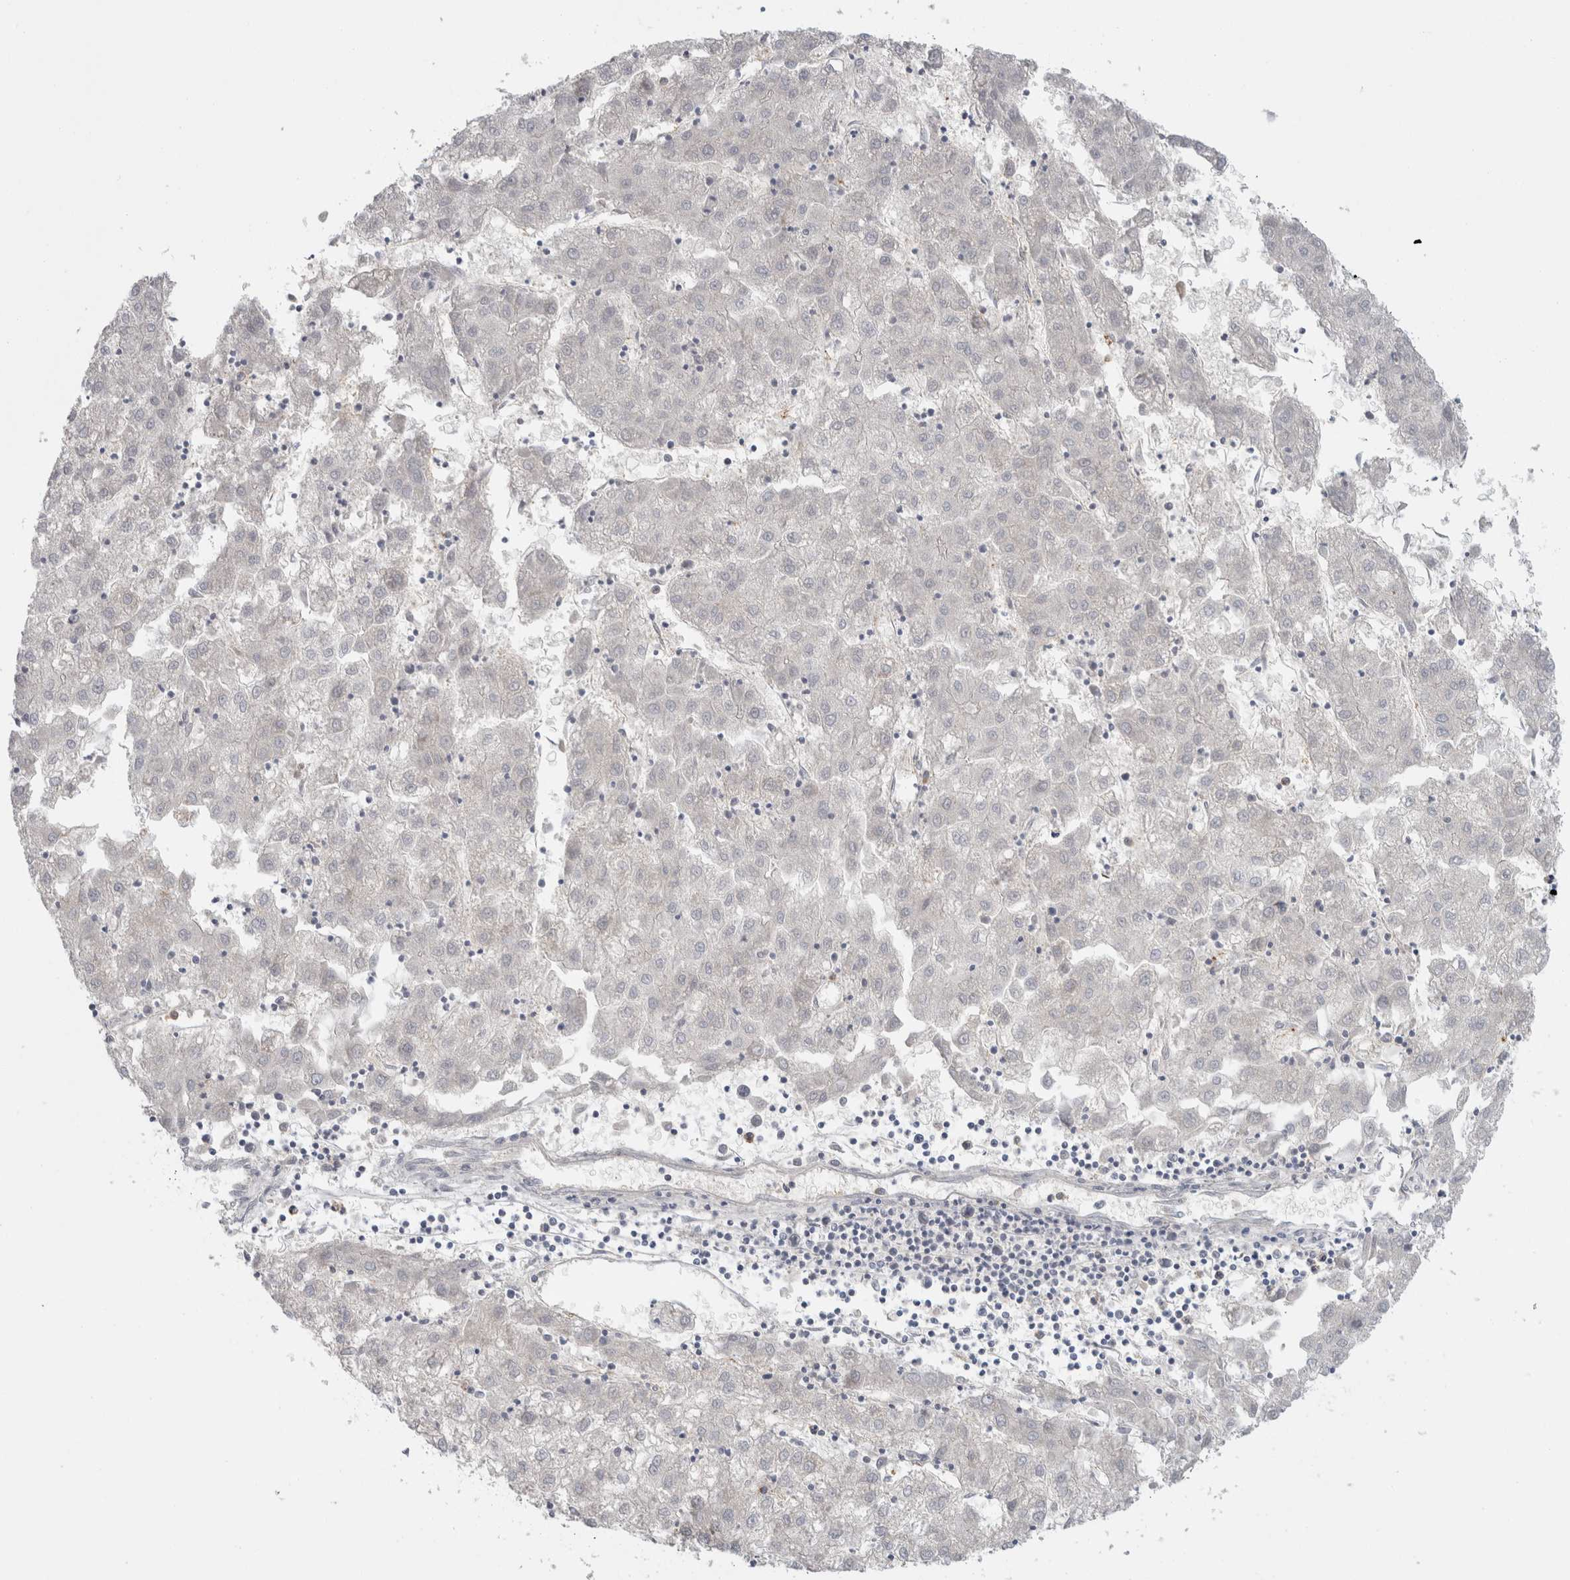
{"staining": {"intensity": "negative", "quantity": "none", "location": "none"}, "tissue": "liver cancer", "cell_type": "Tumor cells", "image_type": "cancer", "snomed": [{"axis": "morphology", "description": "Carcinoma, Hepatocellular, NOS"}, {"axis": "topography", "description": "Liver"}], "caption": "The histopathology image displays no significant expression in tumor cells of liver cancer (hepatocellular carcinoma).", "gene": "CD55", "patient": {"sex": "male", "age": 72}}